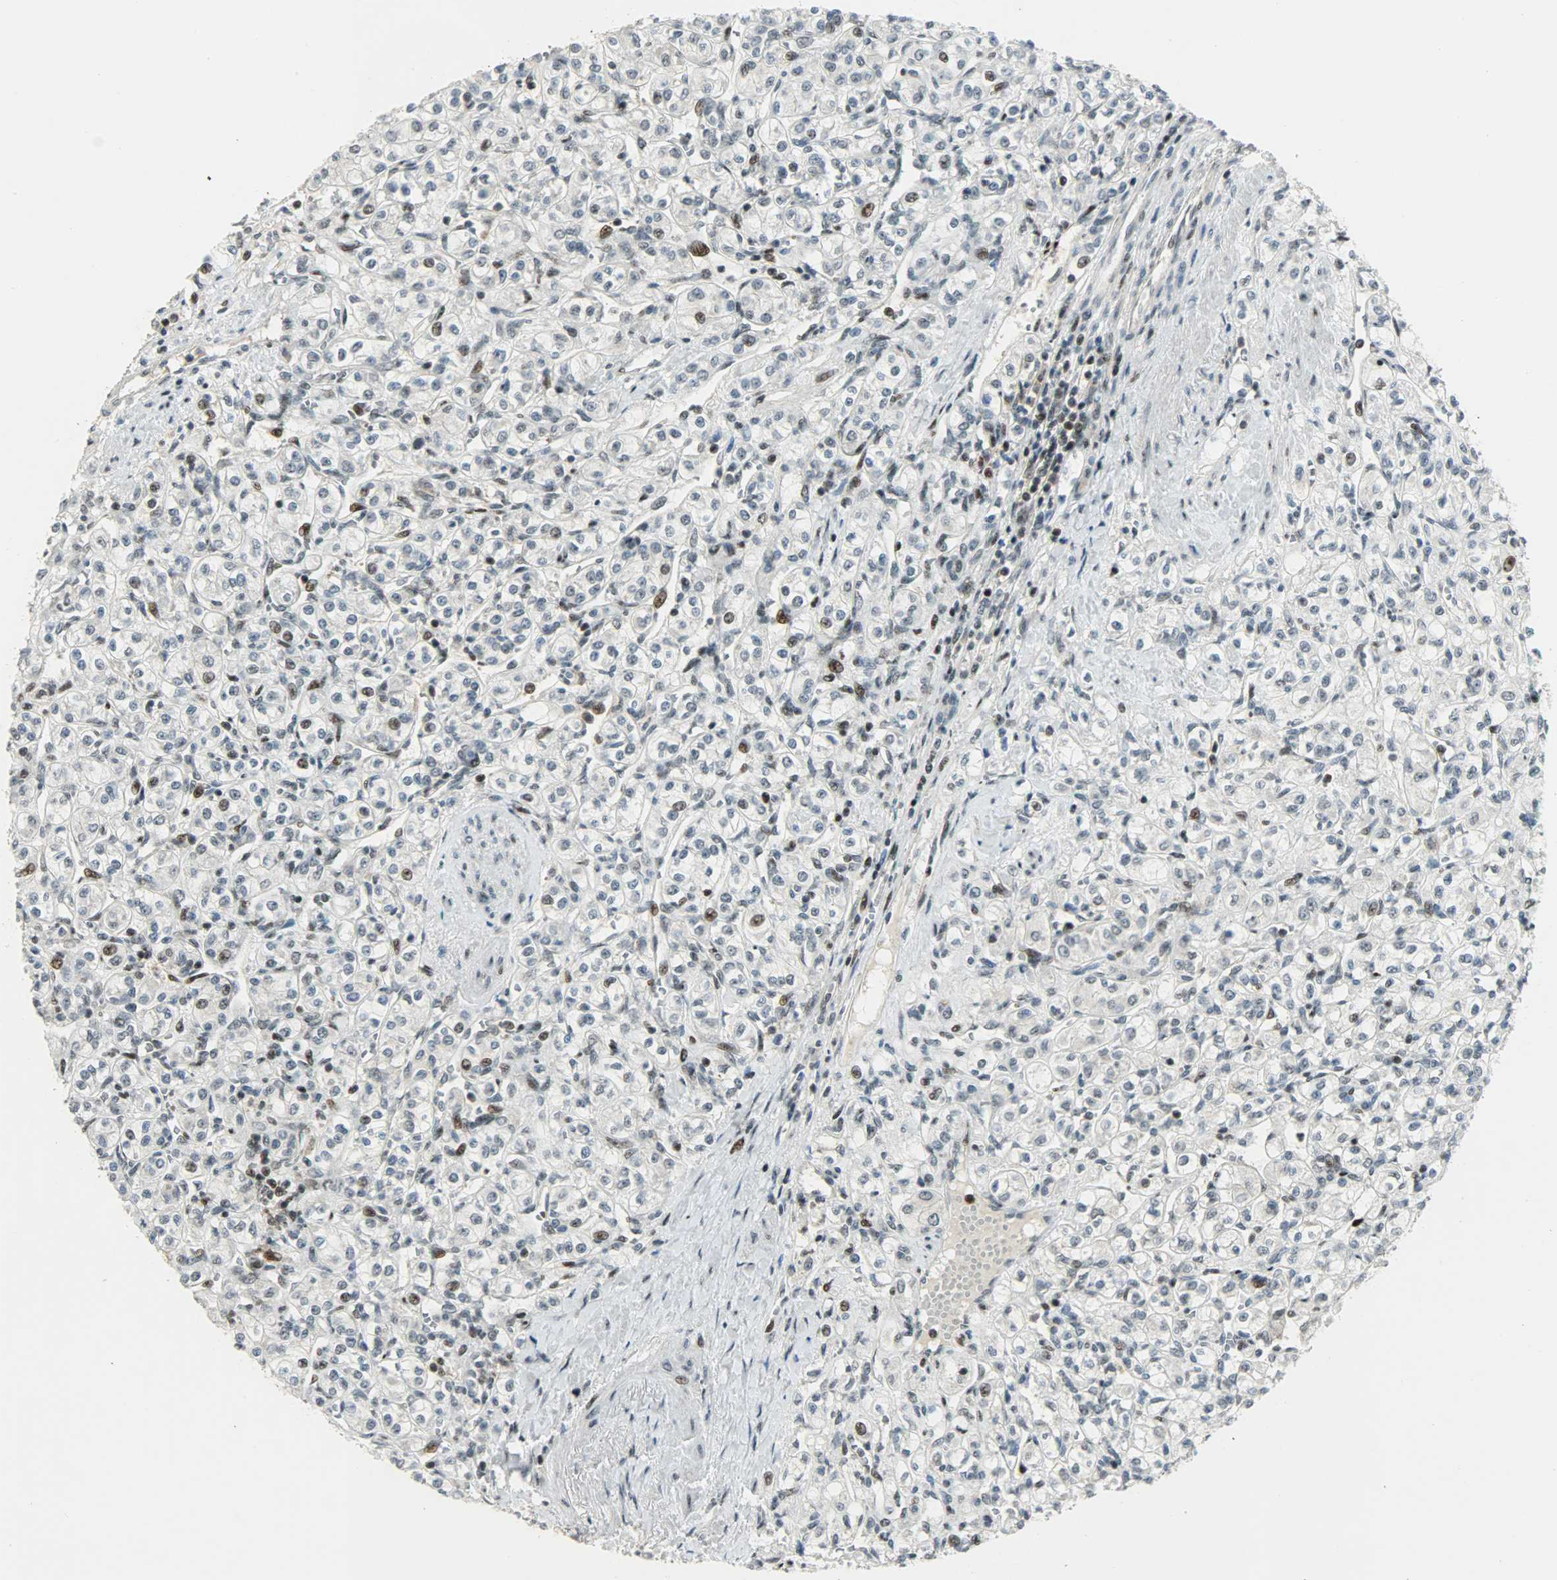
{"staining": {"intensity": "weak", "quantity": "<25%", "location": "nuclear"}, "tissue": "renal cancer", "cell_type": "Tumor cells", "image_type": "cancer", "snomed": [{"axis": "morphology", "description": "Adenocarcinoma, NOS"}, {"axis": "topography", "description": "Kidney"}], "caption": "Tumor cells show no significant staining in adenocarcinoma (renal).", "gene": "IL15", "patient": {"sex": "male", "age": 77}}